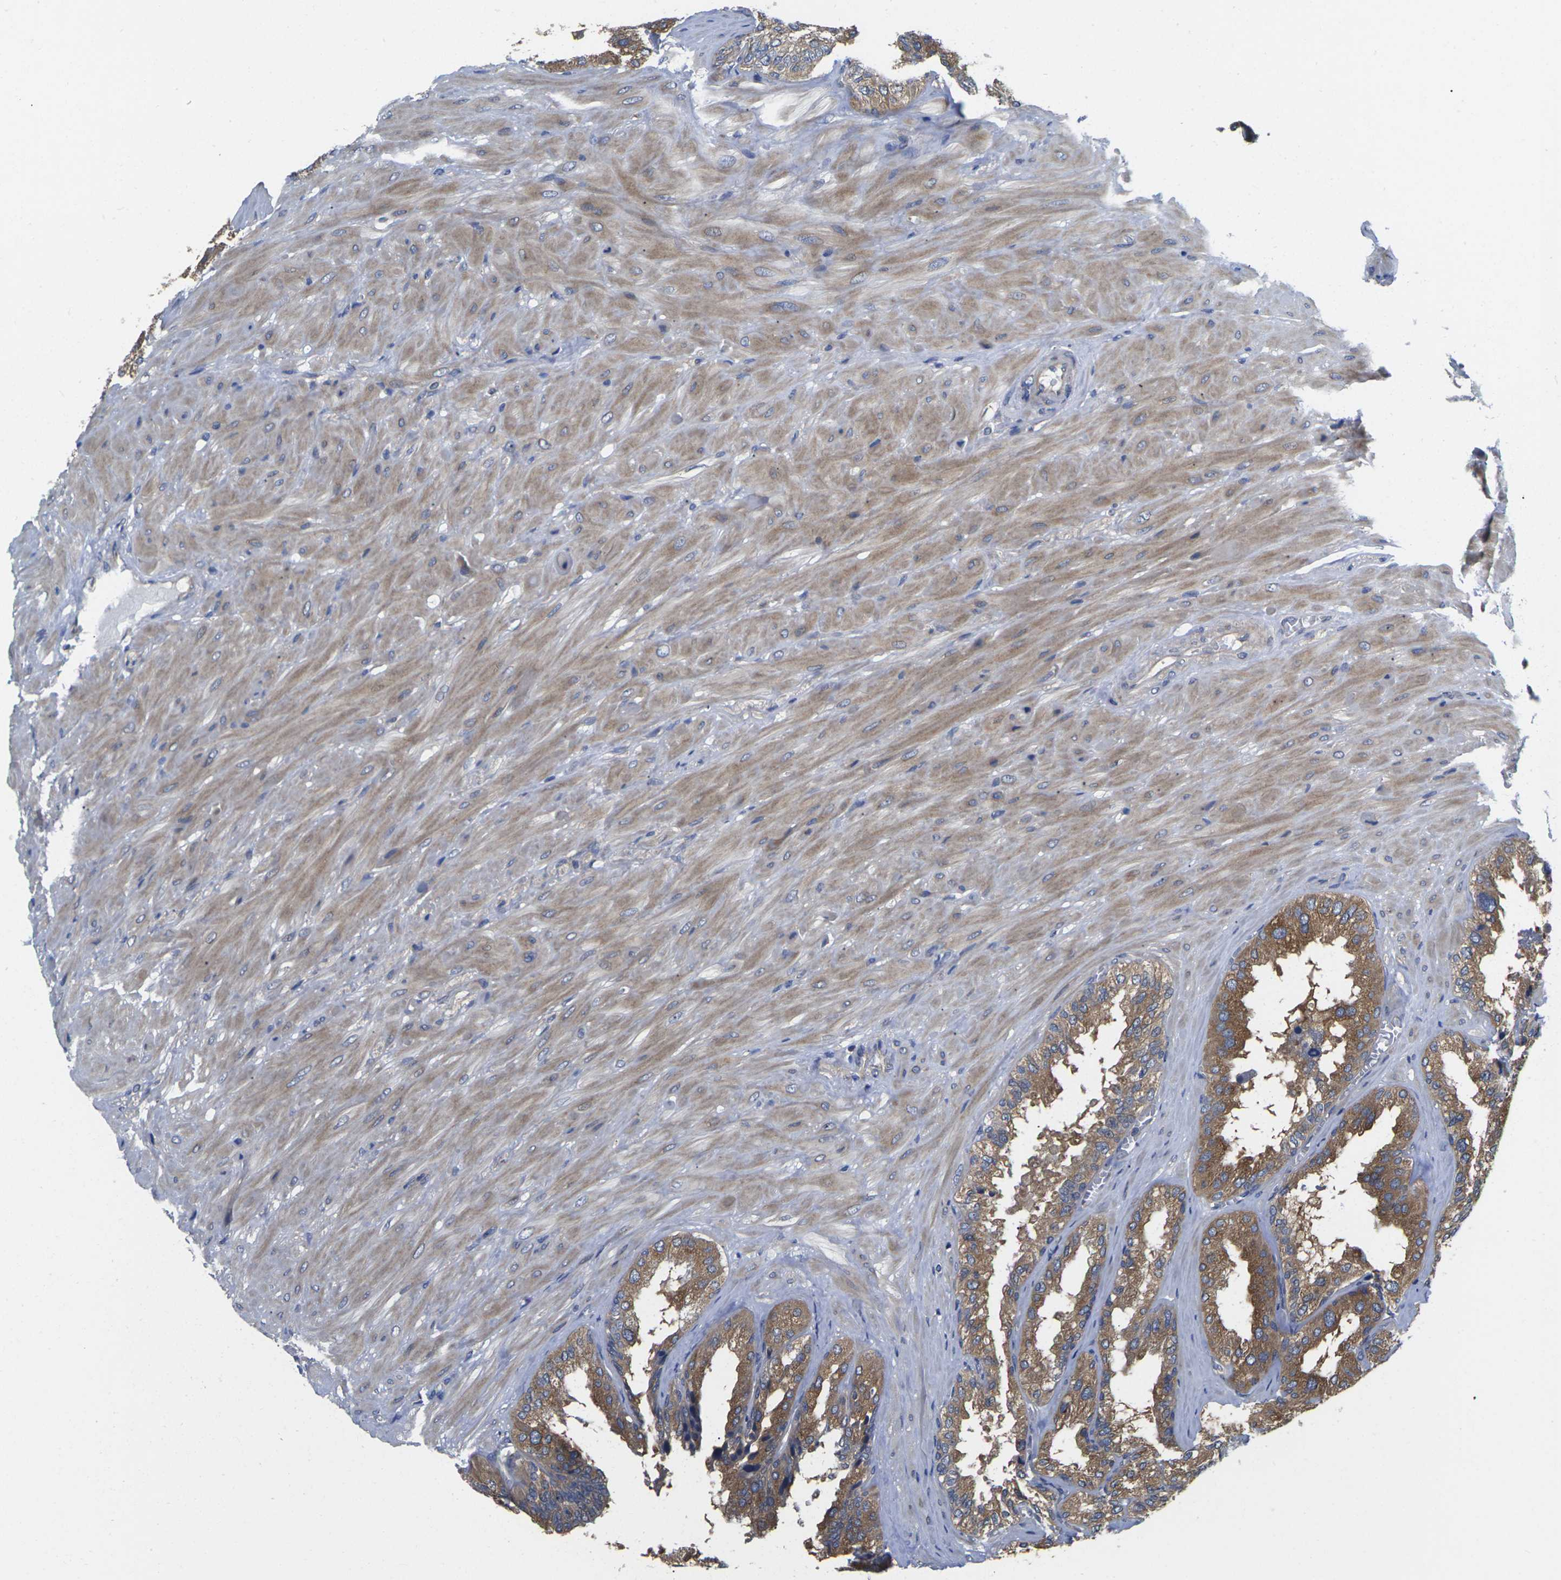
{"staining": {"intensity": "moderate", "quantity": ">75%", "location": "cytoplasmic/membranous"}, "tissue": "seminal vesicle", "cell_type": "Glandular cells", "image_type": "normal", "snomed": [{"axis": "morphology", "description": "Normal tissue, NOS"}, {"axis": "topography", "description": "Prostate"}, {"axis": "topography", "description": "Seminal veicle"}], "caption": "Human seminal vesicle stained with a protein marker reveals moderate staining in glandular cells.", "gene": "TMCC2", "patient": {"sex": "male", "age": 51}}